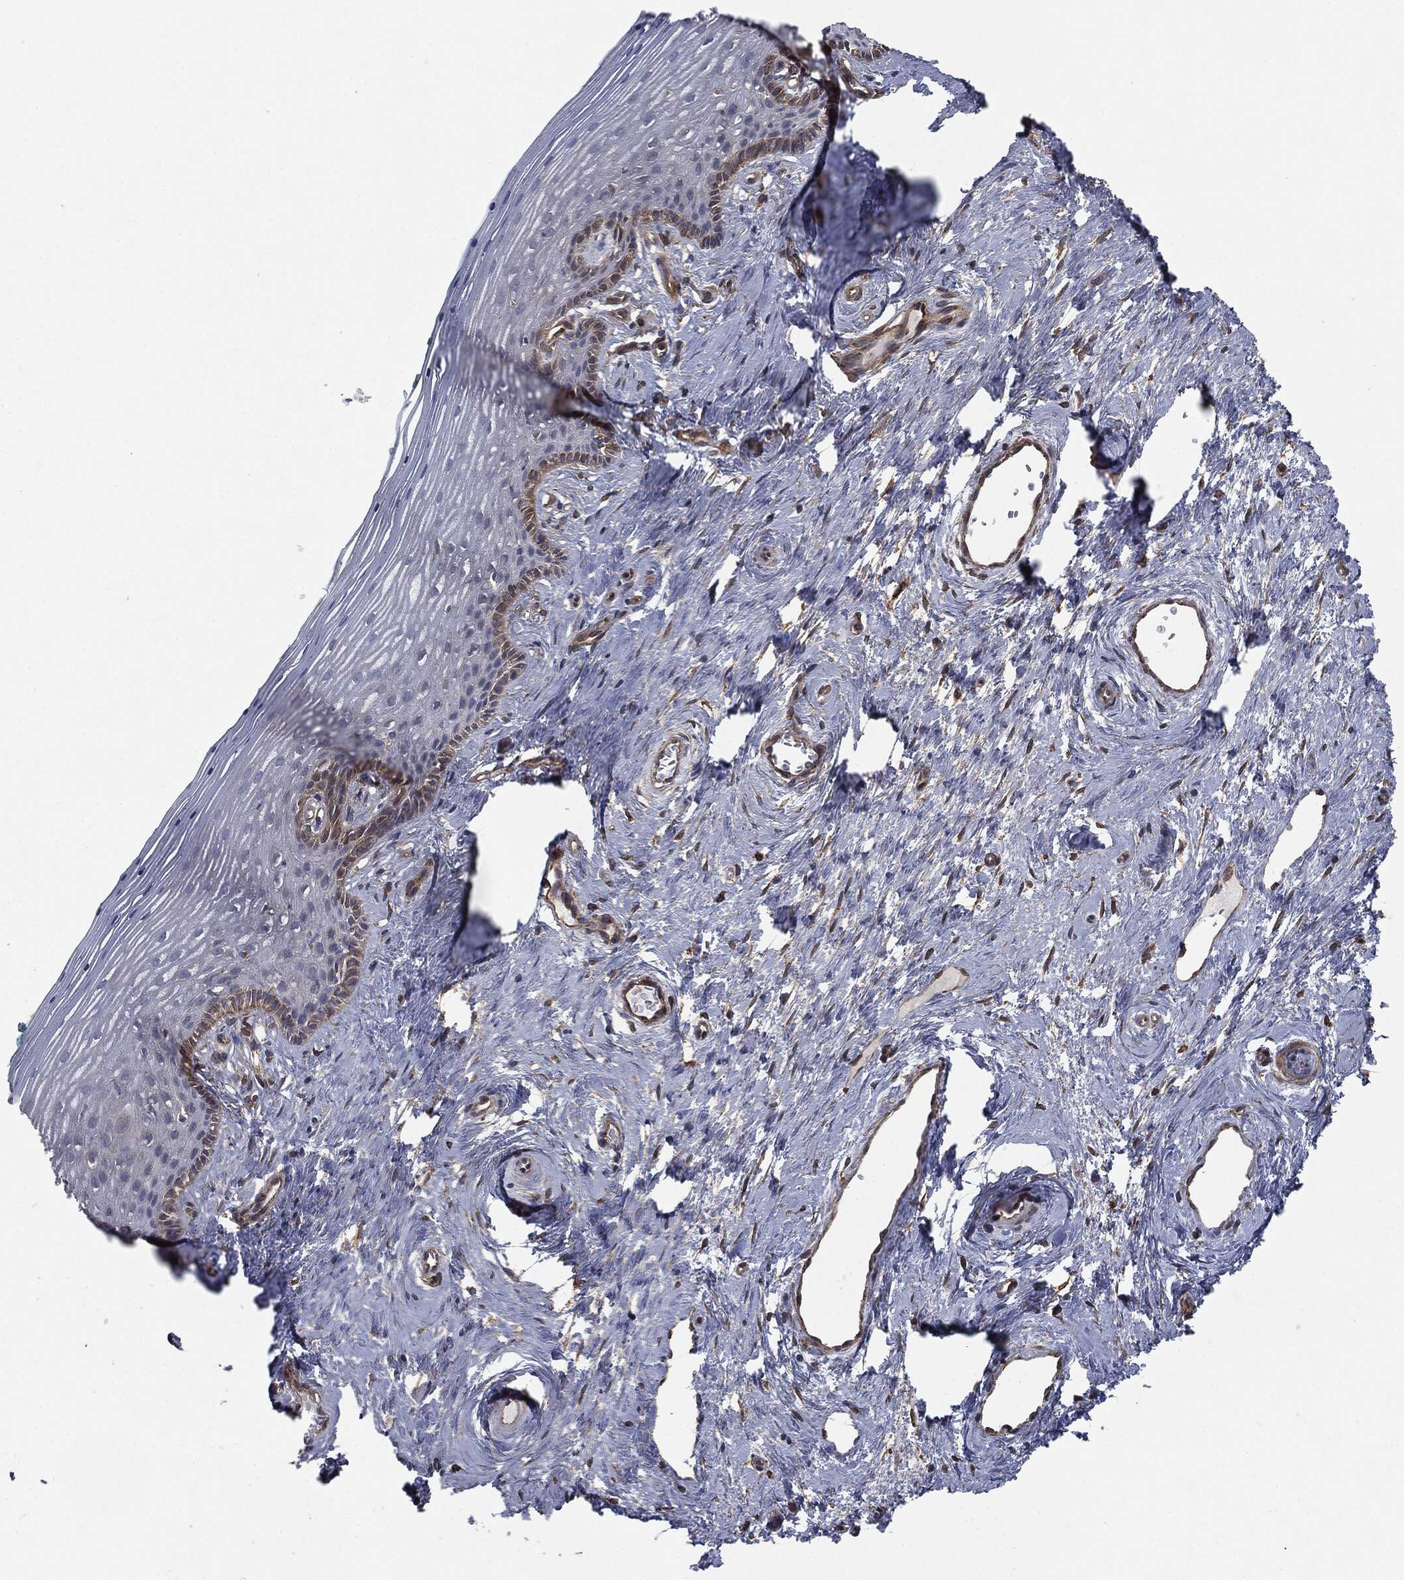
{"staining": {"intensity": "strong", "quantity": "<25%", "location": "cytoplasmic/membranous"}, "tissue": "vagina", "cell_type": "Squamous epithelial cells", "image_type": "normal", "snomed": [{"axis": "morphology", "description": "Normal tissue, NOS"}, {"axis": "topography", "description": "Vagina"}], "caption": "A histopathology image of human vagina stained for a protein shows strong cytoplasmic/membranous brown staining in squamous epithelial cells. The staining is performed using DAB (3,3'-diaminobenzidine) brown chromogen to label protein expression. The nuclei are counter-stained blue using hematoxylin.", "gene": "EPS15L1", "patient": {"sex": "female", "age": 45}}